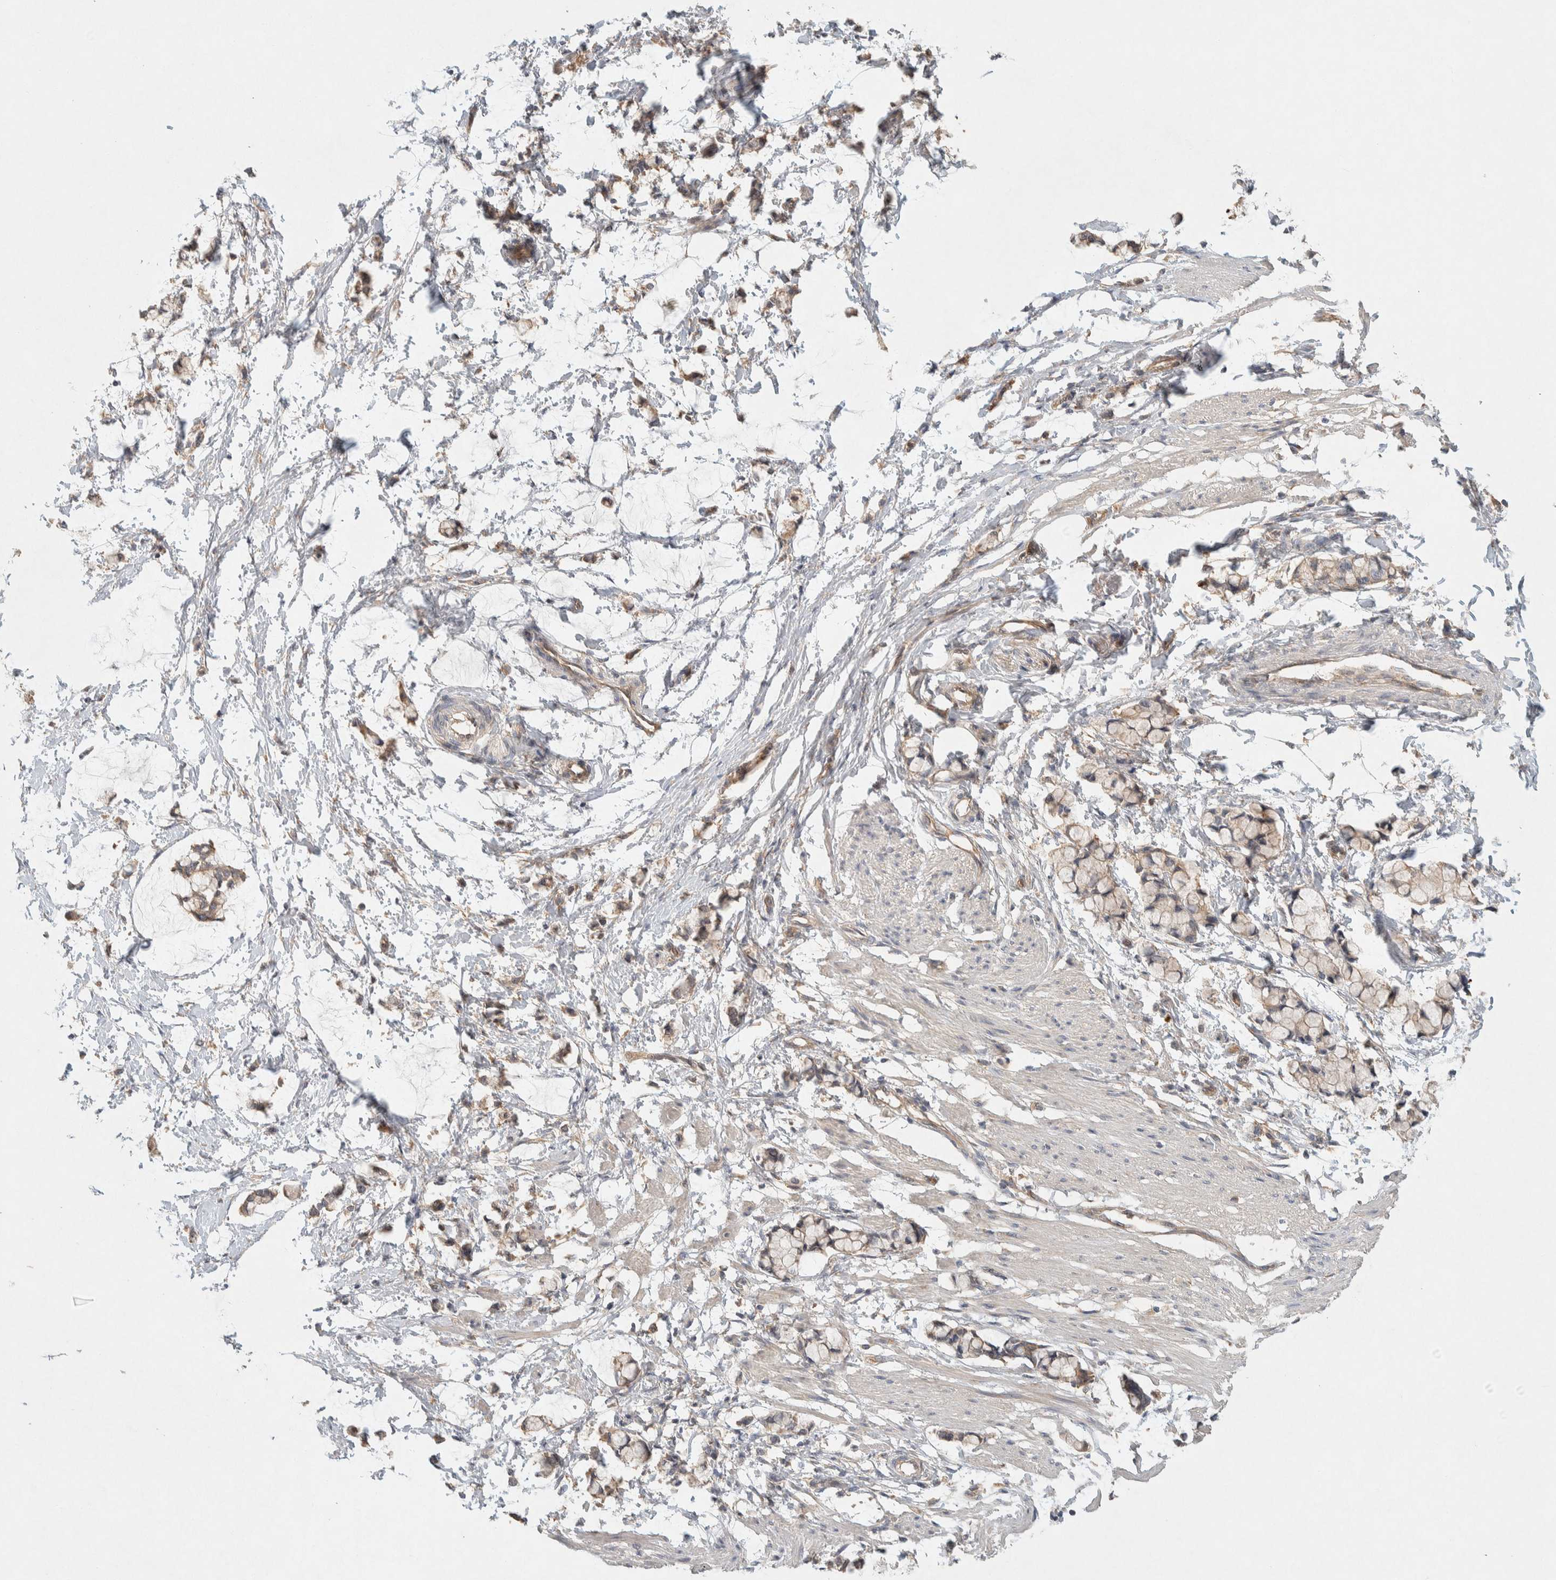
{"staining": {"intensity": "weak", "quantity": "25%-75%", "location": "cytoplasmic/membranous"}, "tissue": "smooth muscle", "cell_type": "Smooth muscle cells", "image_type": "normal", "snomed": [{"axis": "morphology", "description": "Normal tissue, NOS"}, {"axis": "morphology", "description": "Adenocarcinoma, NOS"}, {"axis": "topography", "description": "Smooth muscle"}, {"axis": "topography", "description": "Colon"}], "caption": "This photomicrograph exhibits immunohistochemistry (IHC) staining of unremarkable smooth muscle, with low weak cytoplasmic/membranous positivity in approximately 25%-75% of smooth muscle cells.", "gene": "PXK", "patient": {"sex": "male", "age": 14}}